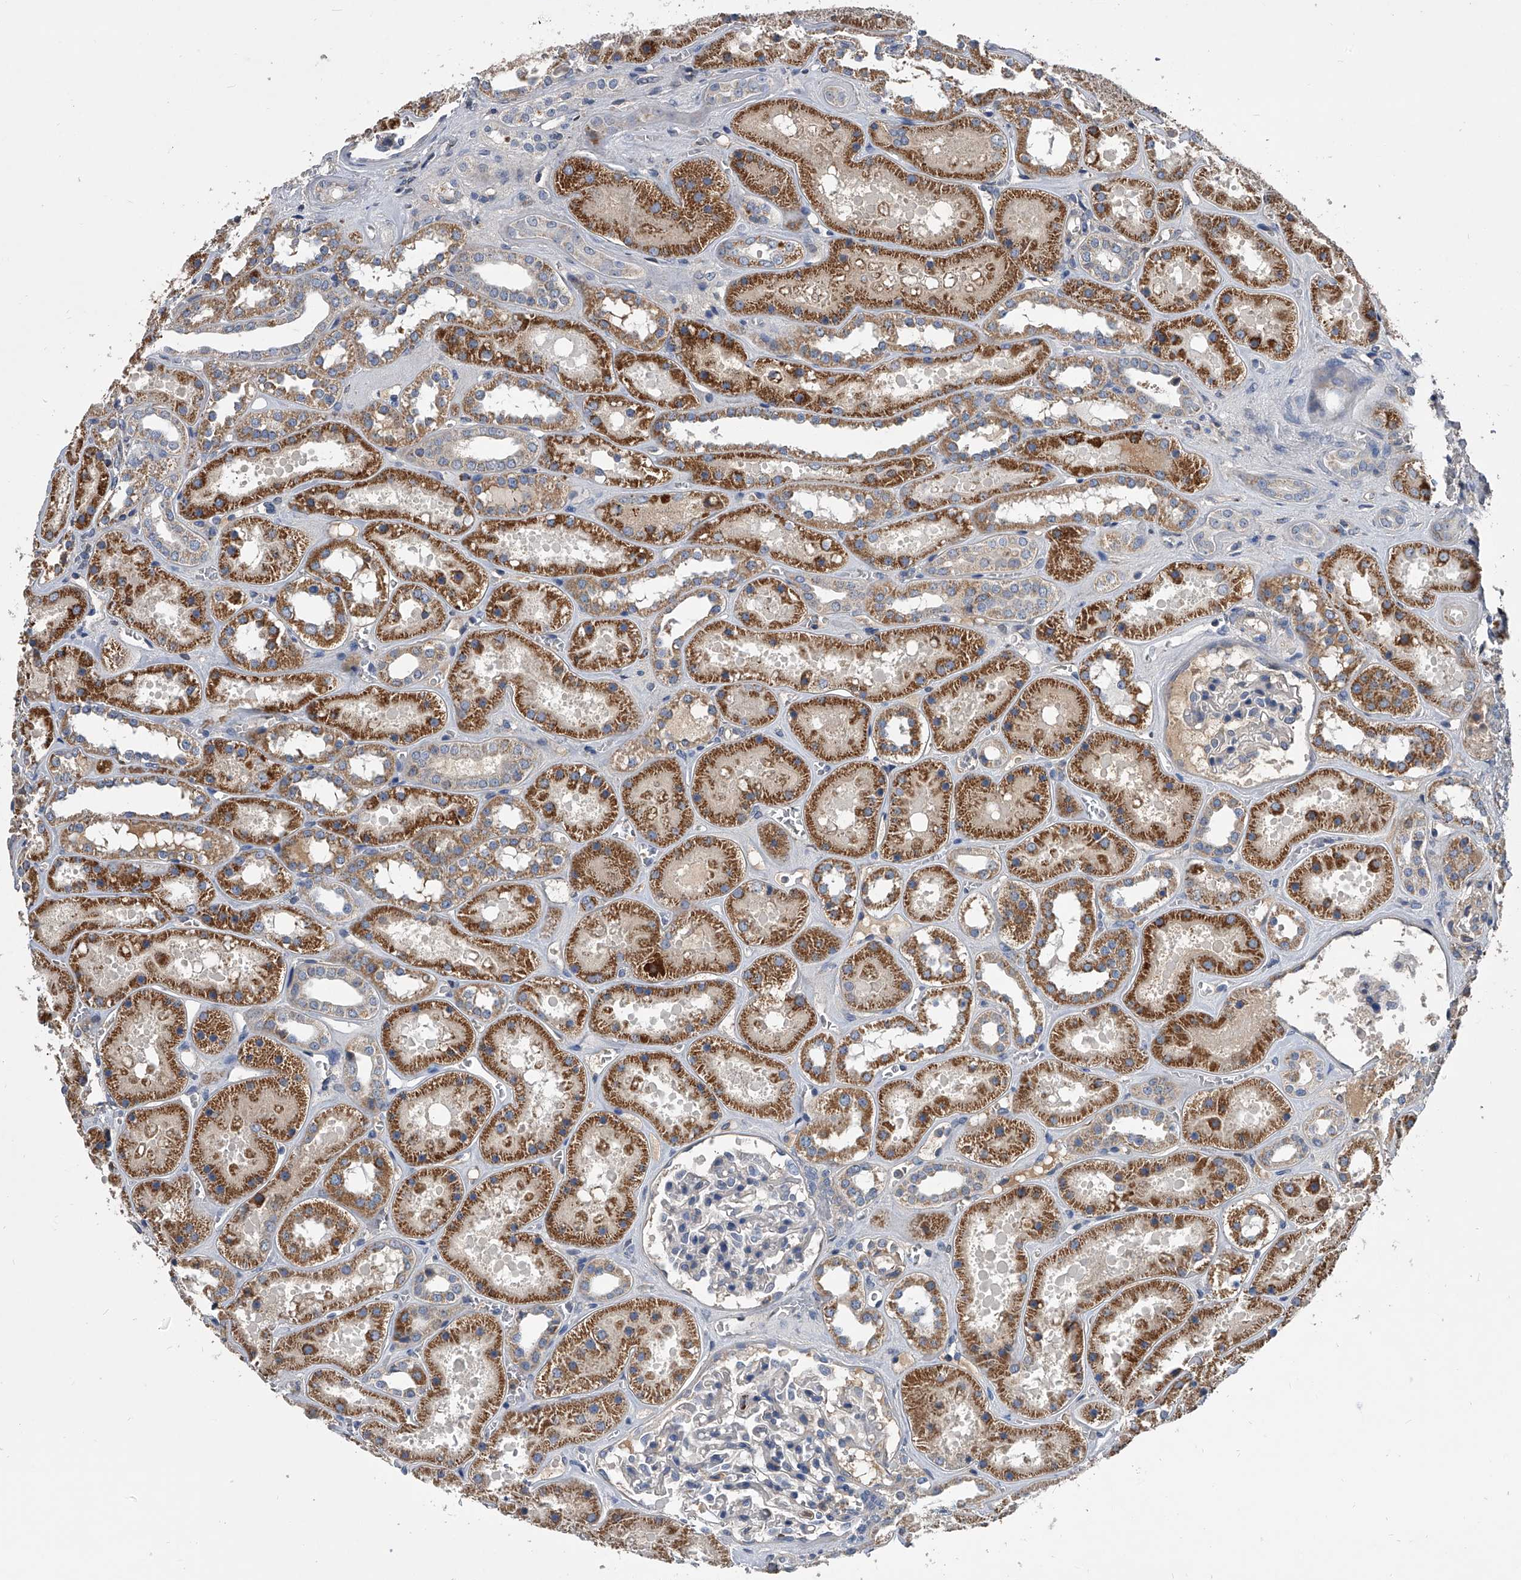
{"staining": {"intensity": "negative", "quantity": "none", "location": "none"}, "tissue": "kidney", "cell_type": "Cells in glomeruli", "image_type": "normal", "snomed": [{"axis": "morphology", "description": "Normal tissue, NOS"}, {"axis": "topography", "description": "Kidney"}], "caption": "An image of human kidney is negative for staining in cells in glomeruli. (DAB (3,3'-diaminobenzidine) immunohistochemistry visualized using brightfield microscopy, high magnification).", "gene": "NRP1", "patient": {"sex": "female", "age": 41}}